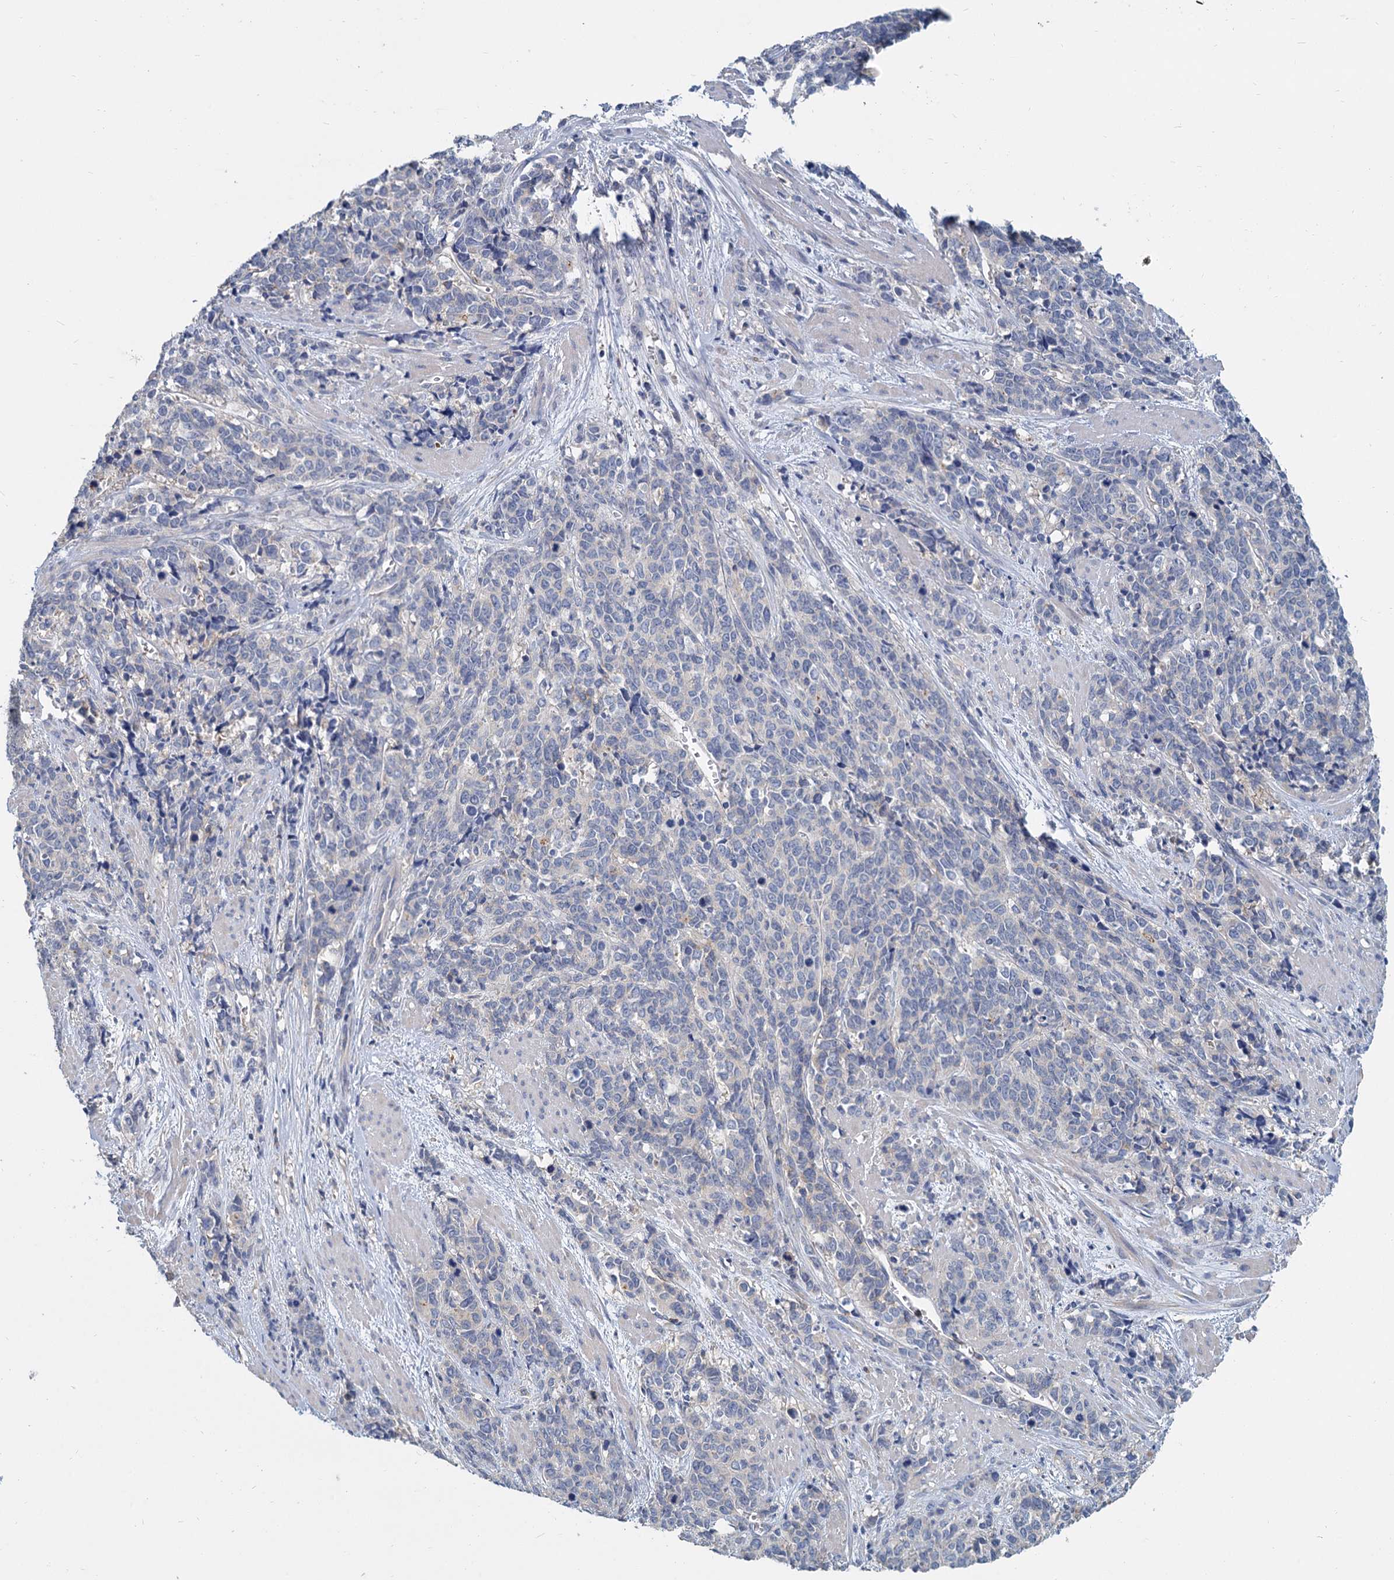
{"staining": {"intensity": "negative", "quantity": "none", "location": "none"}, "tissue": "cervical cancer", "cell_type": "Tumor cells", "image_type": "cancer", "snomed": [{"axis": "morphology", "description": "Squamous cell carcinoma, NOS"}, {"axis": "topography", "description": "Cervix"}], "caption": "DAB immunohistochemical staining of cervical squamous cell carcinoma shows no significant expression in tumor cells. (Immunohistochemistry, brightfield microscopy, high magnification).", "gene": "ACSM3", "patient": {"sex": "female", "age": 60}}